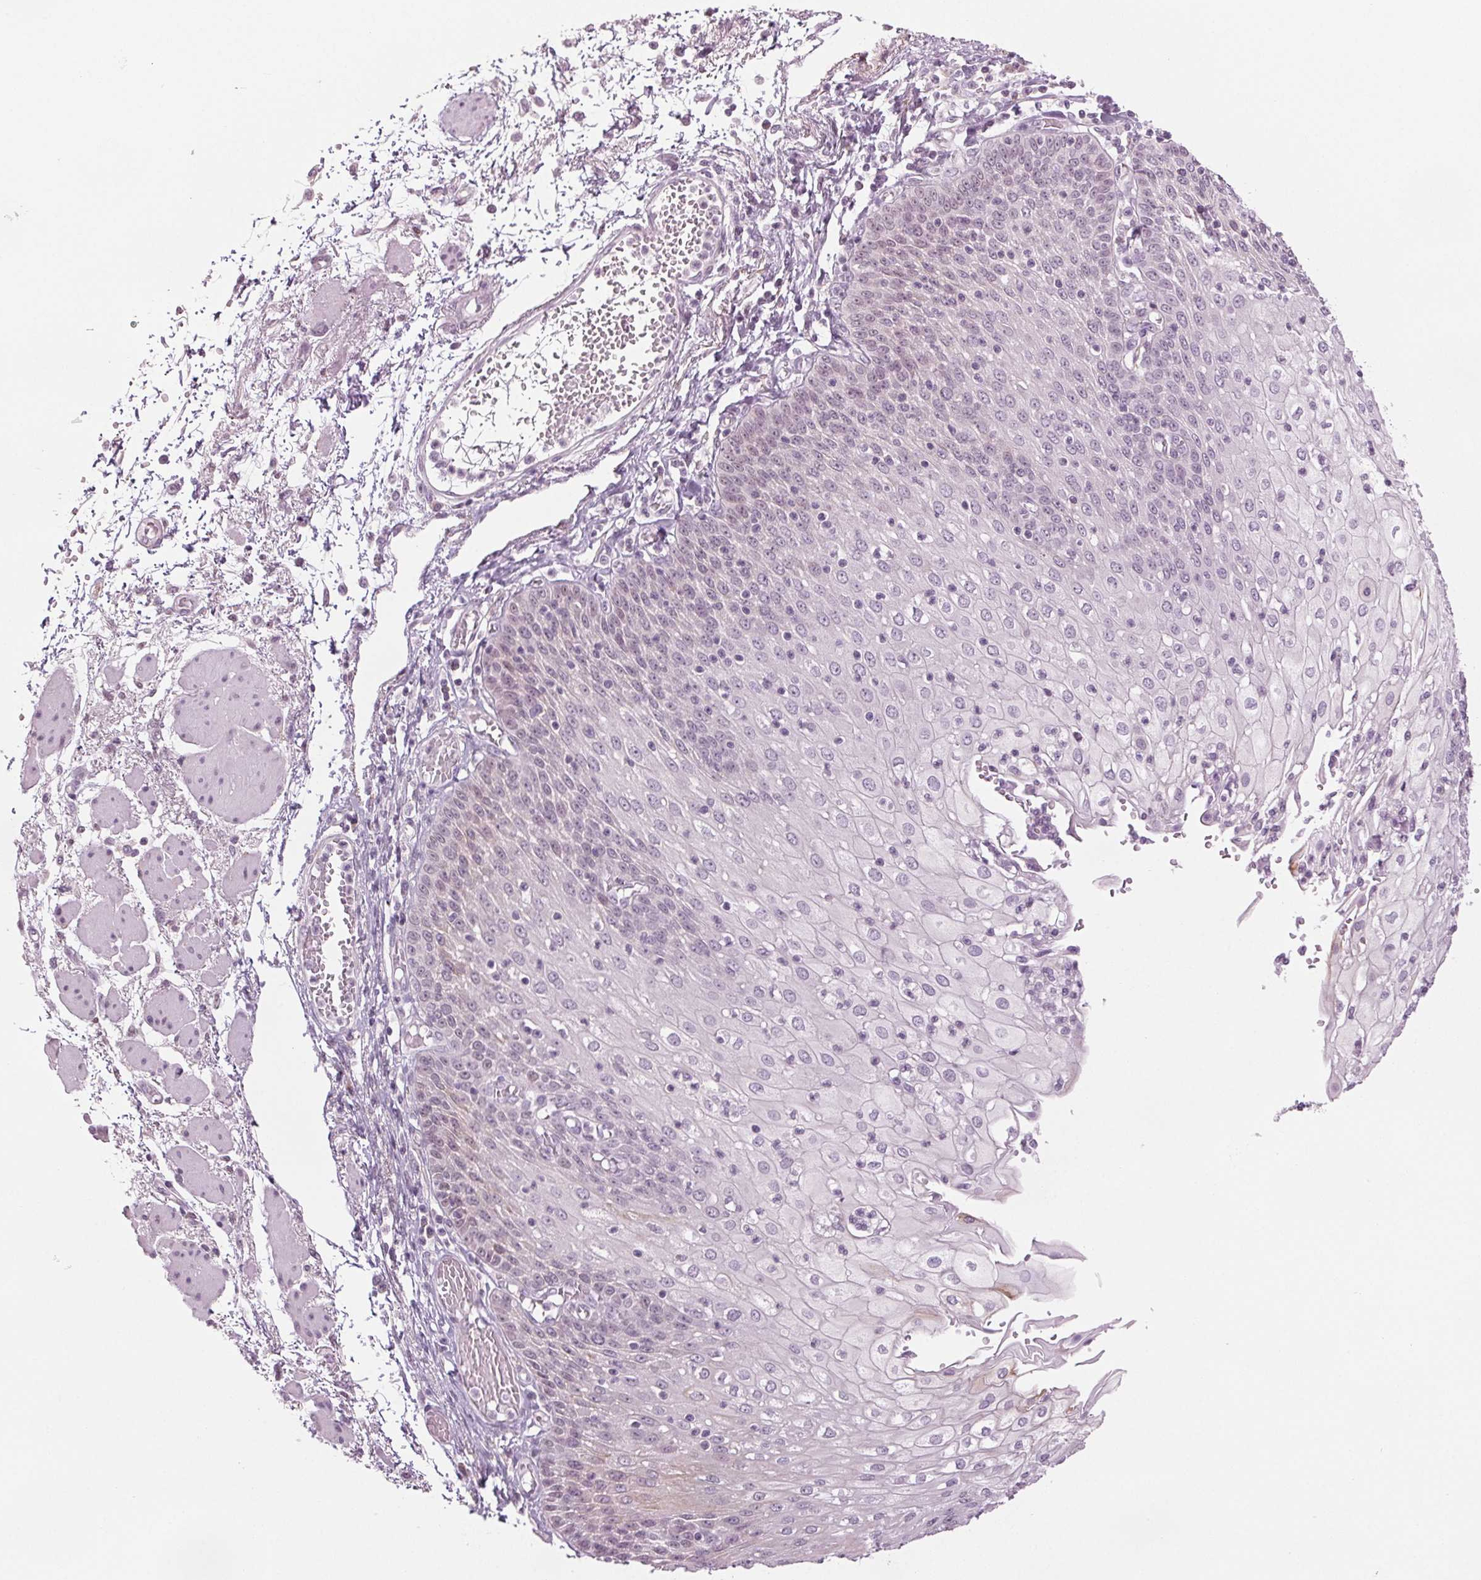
{"staining": {"intensity": "negative", "quantity": "none", "location": "none"}, "tissue": "esophagus", "cell_type": "Squamous epithelial cells", "image_type": "normal", "snomed": [{"axis": "morphology", "description": "Normal tissue, NOS"}, {"axis": "morphology", "description": "Adenocarcinoma, NOS"}, {"axis": "topography", "description": "Esophagus"}], "caption": "A photomicrograph of human esophagus is negative for staining in squamous epithelial cells.", "gene": "DNAJC6", "patient": {"sex": "male", "age": 81}}